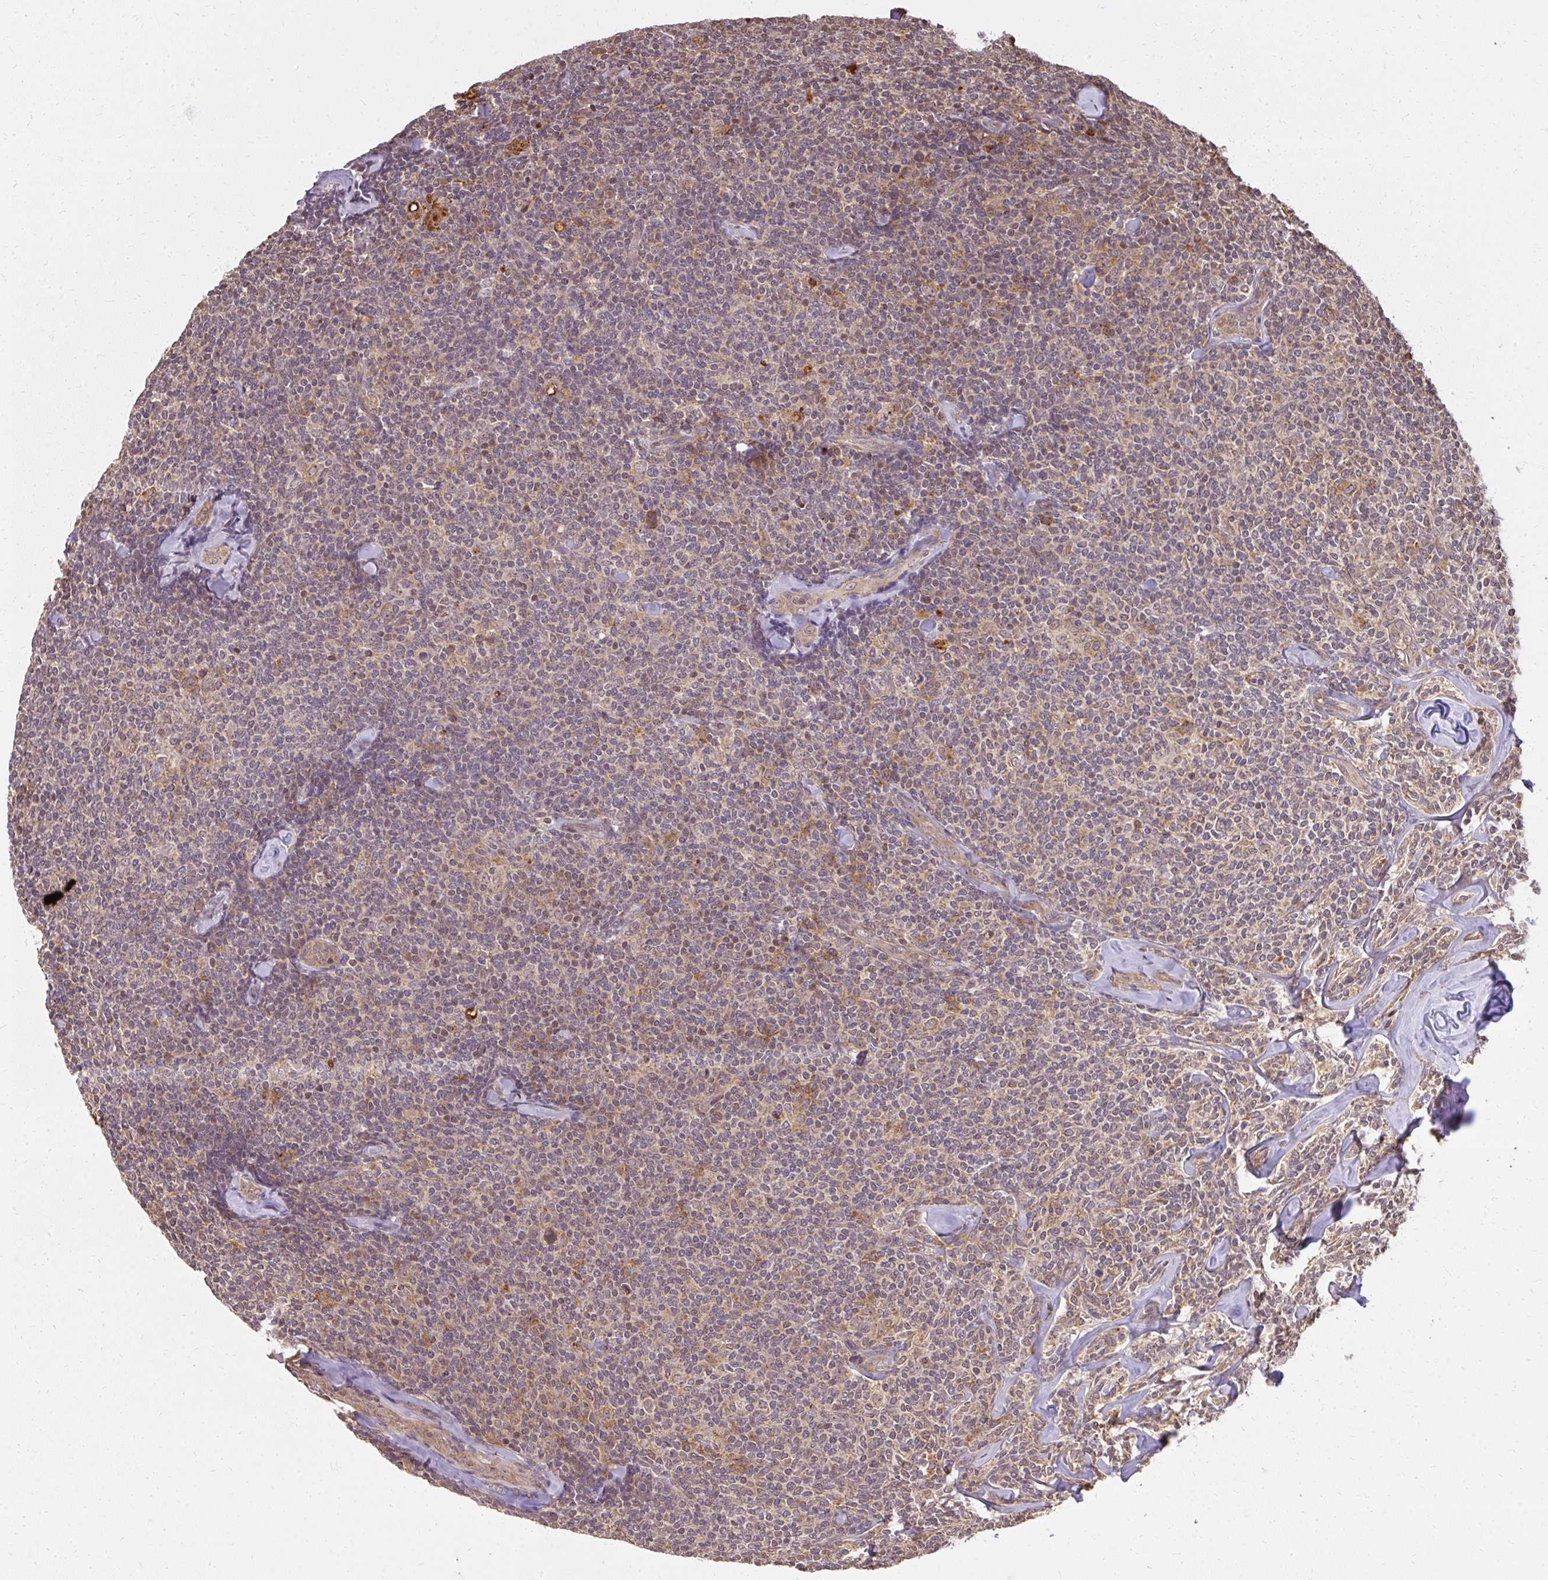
{"staining": {"intensity": "weak", "quantity": "<25%", "location": "cytoplasmic/membranous"}, "tissue": "lymphoma", "cell_type": "Tumor cells", "image_type": "cancer", "snomed": [{"axis": "morphology", "description": "Malignant lymphoma, non-Hodgkin's type, Low grade"}, {"axis": "topography", "description": "Lymph node"}], "caption": "This is an immunohistochemistry (IHC) histopathology image of human lymphoma. There is no staining in tumor cells.", "gene": "LARS2", "patient": {"sex": "female", "age": 56}}